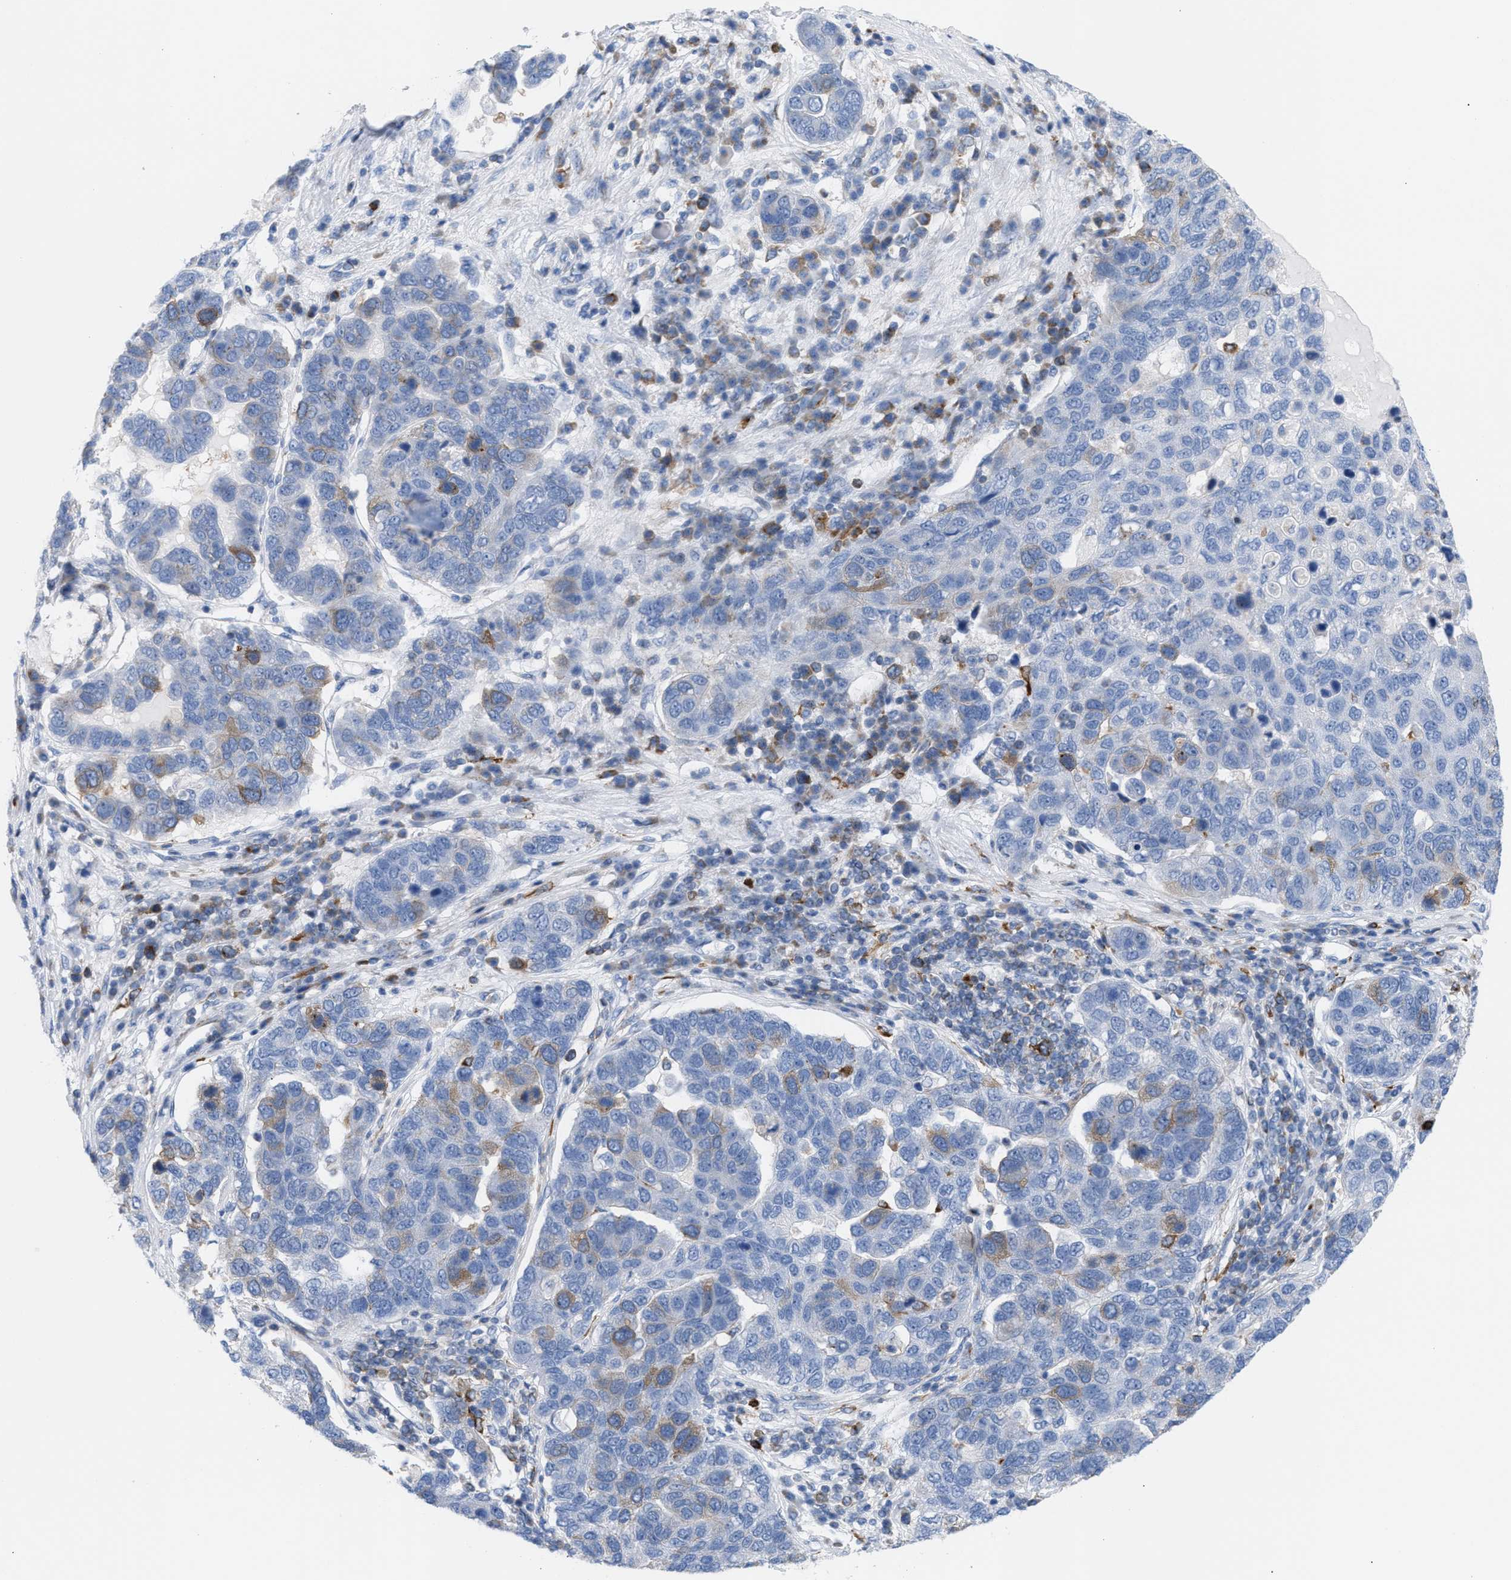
{"staining": {"intensity": "moderate", "quantity": "<25%", "location": "cytoplasmic/membranous"}, "tissue": "pancreatic cancer", "cell_type": "Tumor cells", "image_type": "cancer", "snomed": [{"axis": "morphology", "description": "Adenocarcinoma, NOS"}, {"axis": "topography", "description": "Pancreas"}], "caption": "Moderate cytoplasmic/membranous staining is identified in about <25% of tumor cells in adenocarcinoma (pancreatic). (DAB (3,3'-diaminobenzidine) = brown stain, brightfield microscopy at high magnification).", "gene": "TACC3", "patient": {"sex": "female", "age": 61}}